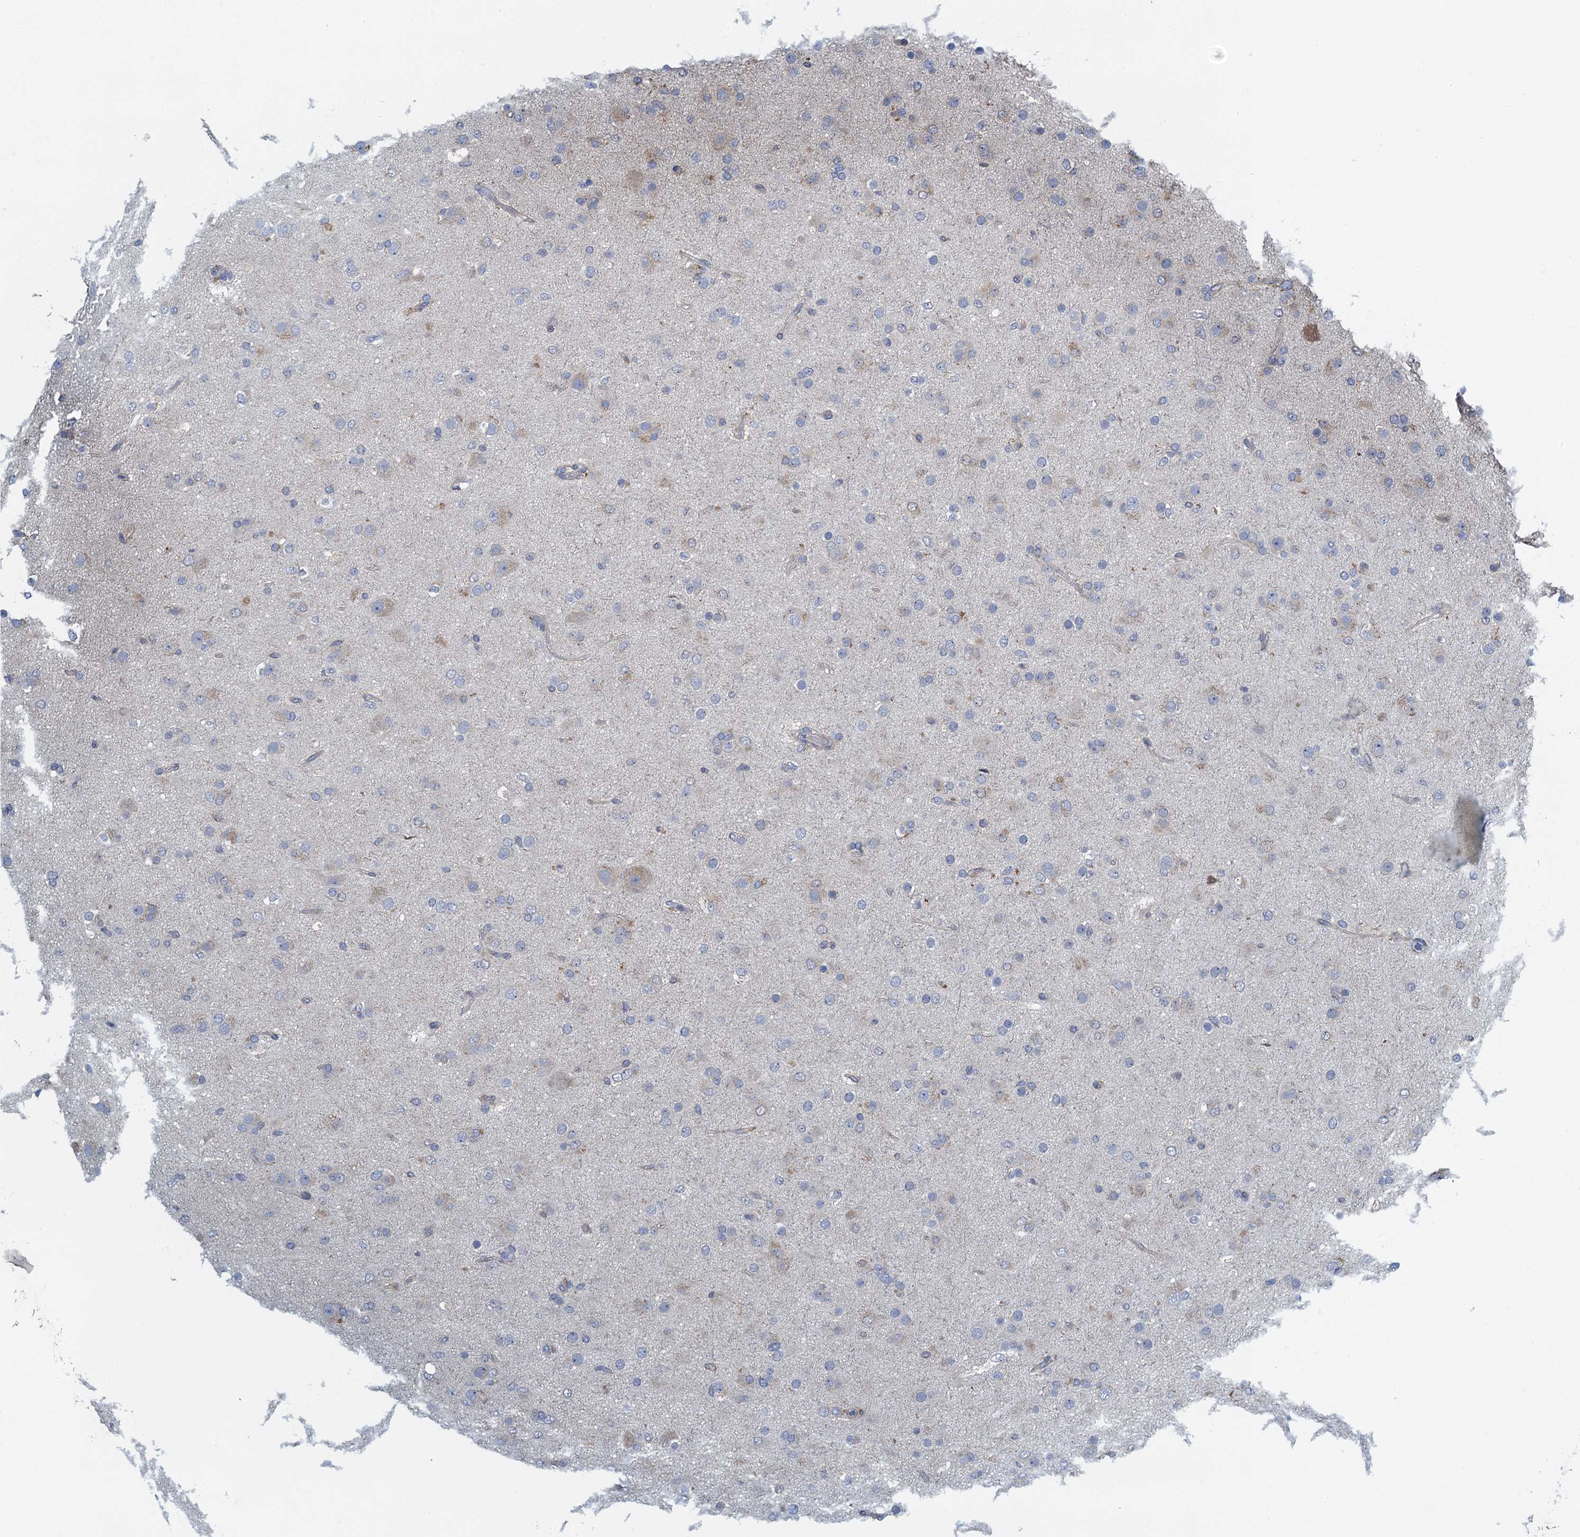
{"staining": {"intensity": "negative", "quantity": "none", "location": "none"}, "tissue": "glioma", "cell_type": "Tumor cells", "image_type": "cancer", "snomed": [{"axis": "morphology", "description": "Glioma, malignant, Low grade"}, {"axis": "topography", "description": "Brain"}], "caption": "Immunohistochemical staining of human glioma demonstrates no significant positivity in tumor cells.", "gene": "ALG2", "patient": {"sex": "male", "age": 65}}